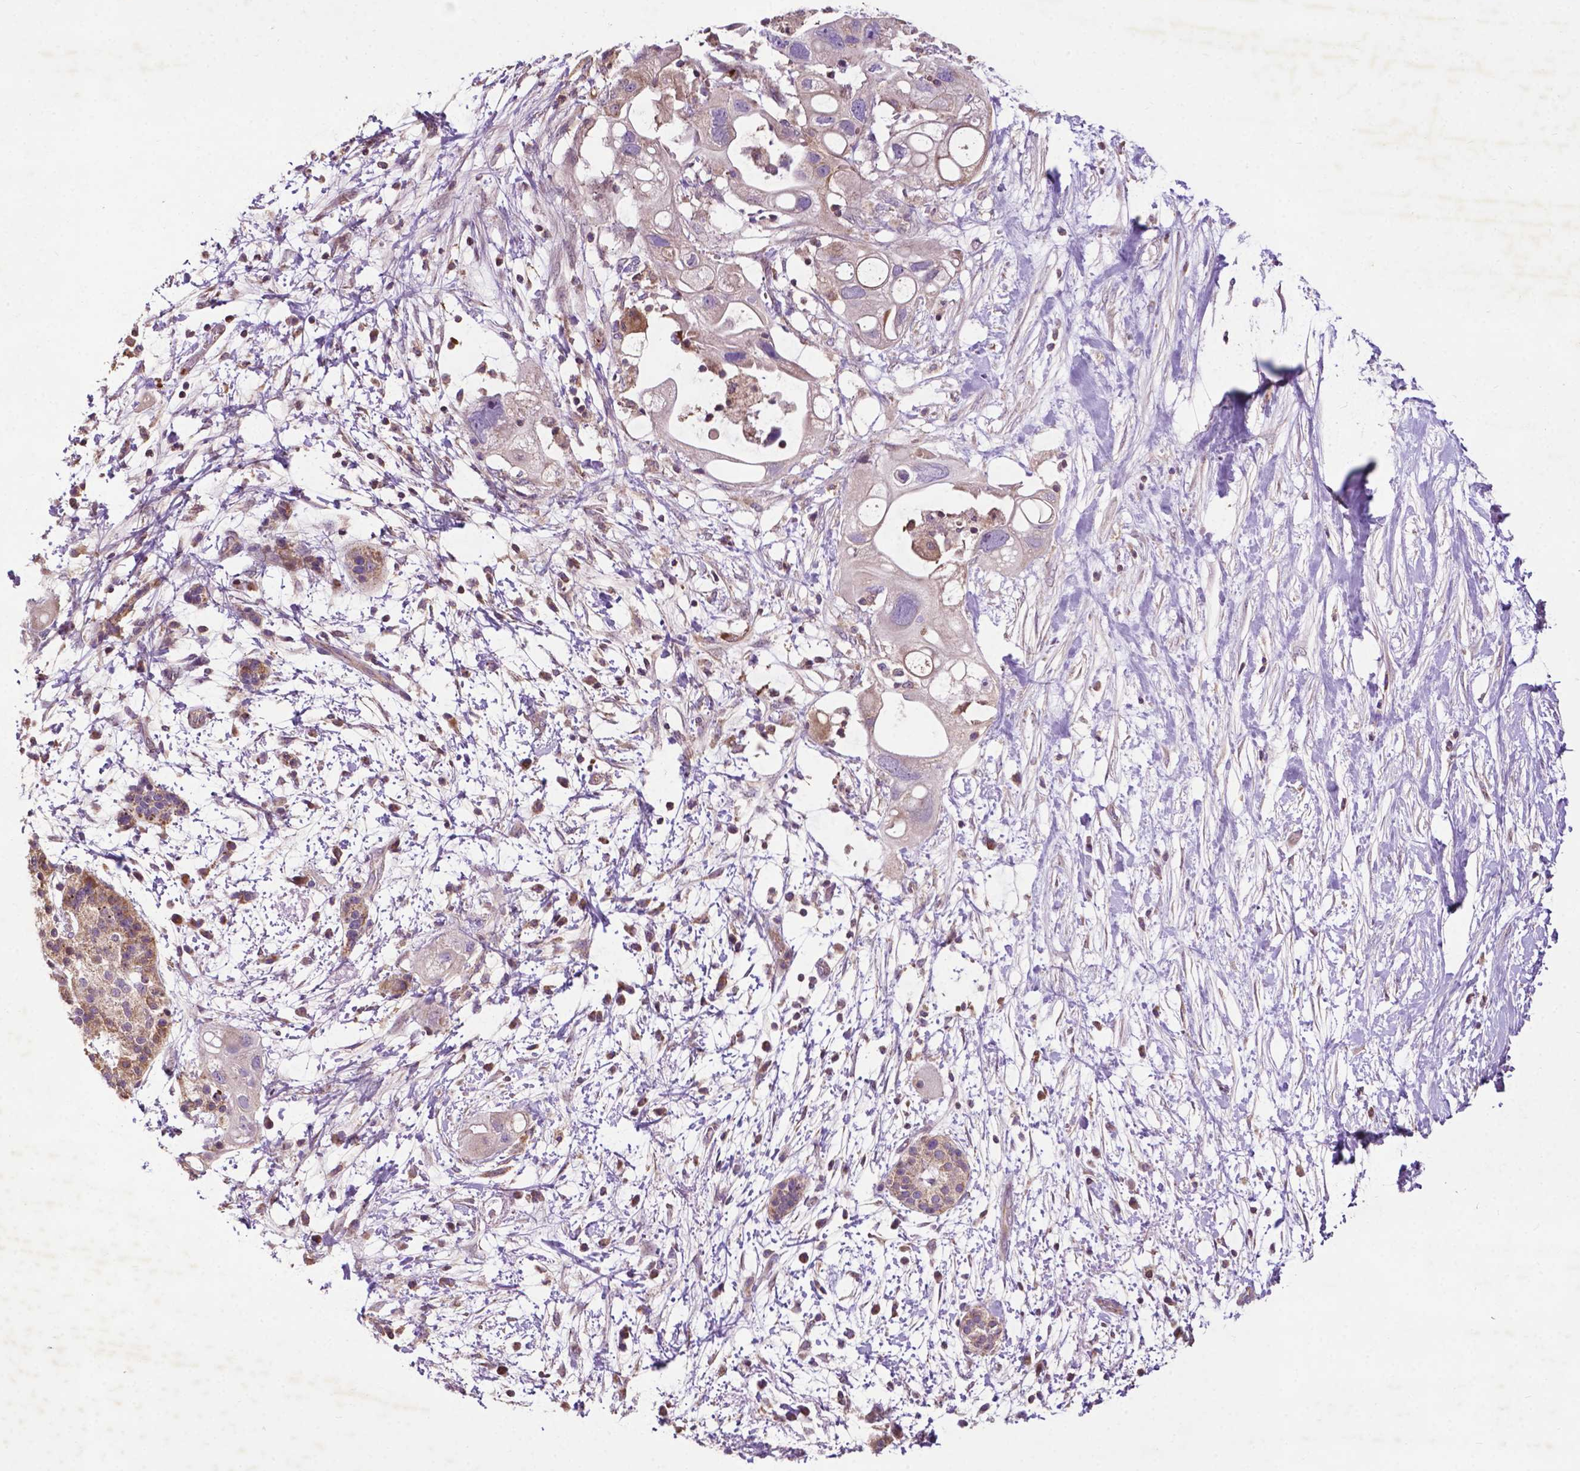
{"staining": {"intensity": "negative", "quantity": "none", "location": "none"}, "tissue": "pancreatic cancer", "cell_type": "Tumor cells", "image_type": "cancer", "snomed": [{"axis": "morphology", "description": "Adenocarcinoma, NOS"}, {"axis": "topography", "description": "Pancreas"}], "caption": "Immunohistochemistry histopathology image of human adenocarcinoma (pancreatic) stained for a protein (brown), which exhibits no staining in tumor cells.", "gene": "SPNS2", "patient": {"sex": "female", "age": 72}}